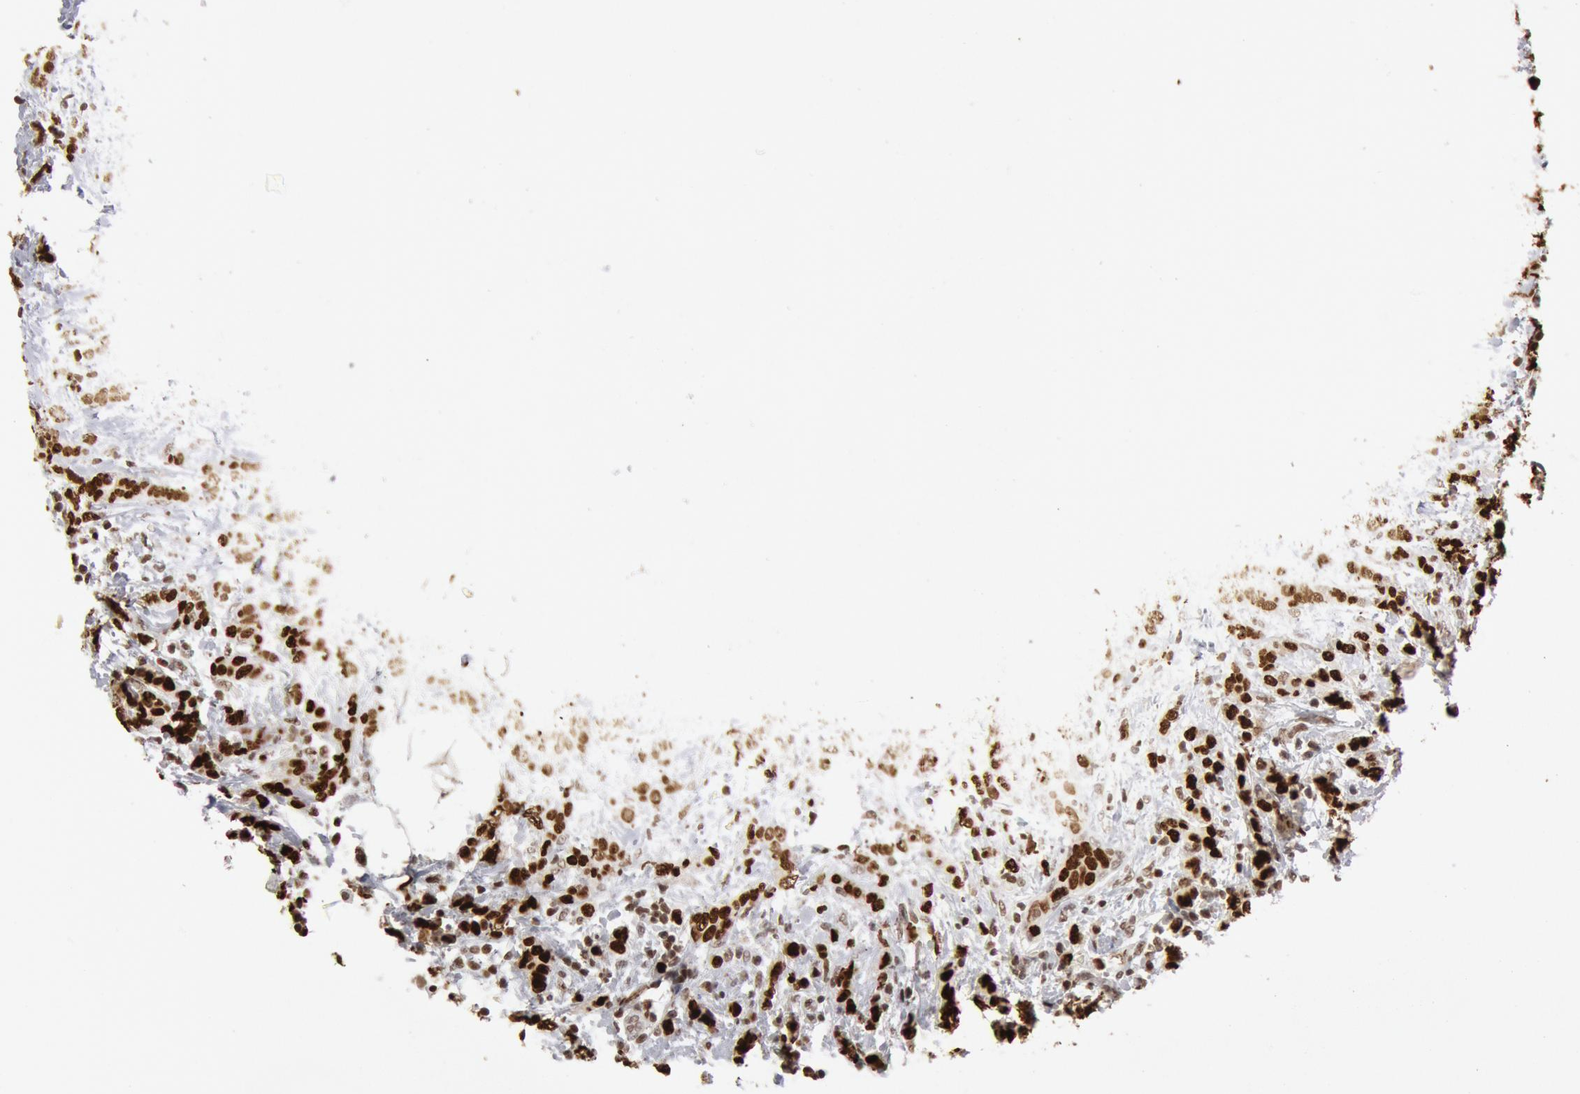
{"staining": {"intensity": "strong", "quantity": ">75%", "location": "nuclear"}, "tissue": "breast cancer", "cell_type": "Tumor cells", "image_type": "cancer", "snomed": [{"axis": "morphology", "description": "Duct carcinoma"}, {"axis": "topography", "description": "Breast"}], "caption": "Protein analysis of breast invasive ductal carcinoma tissue shows strong nuclear expression in approximately >75% of tumor cells.", "gene": "SUB1", "patient": {"sex": "female", "age": 53}}